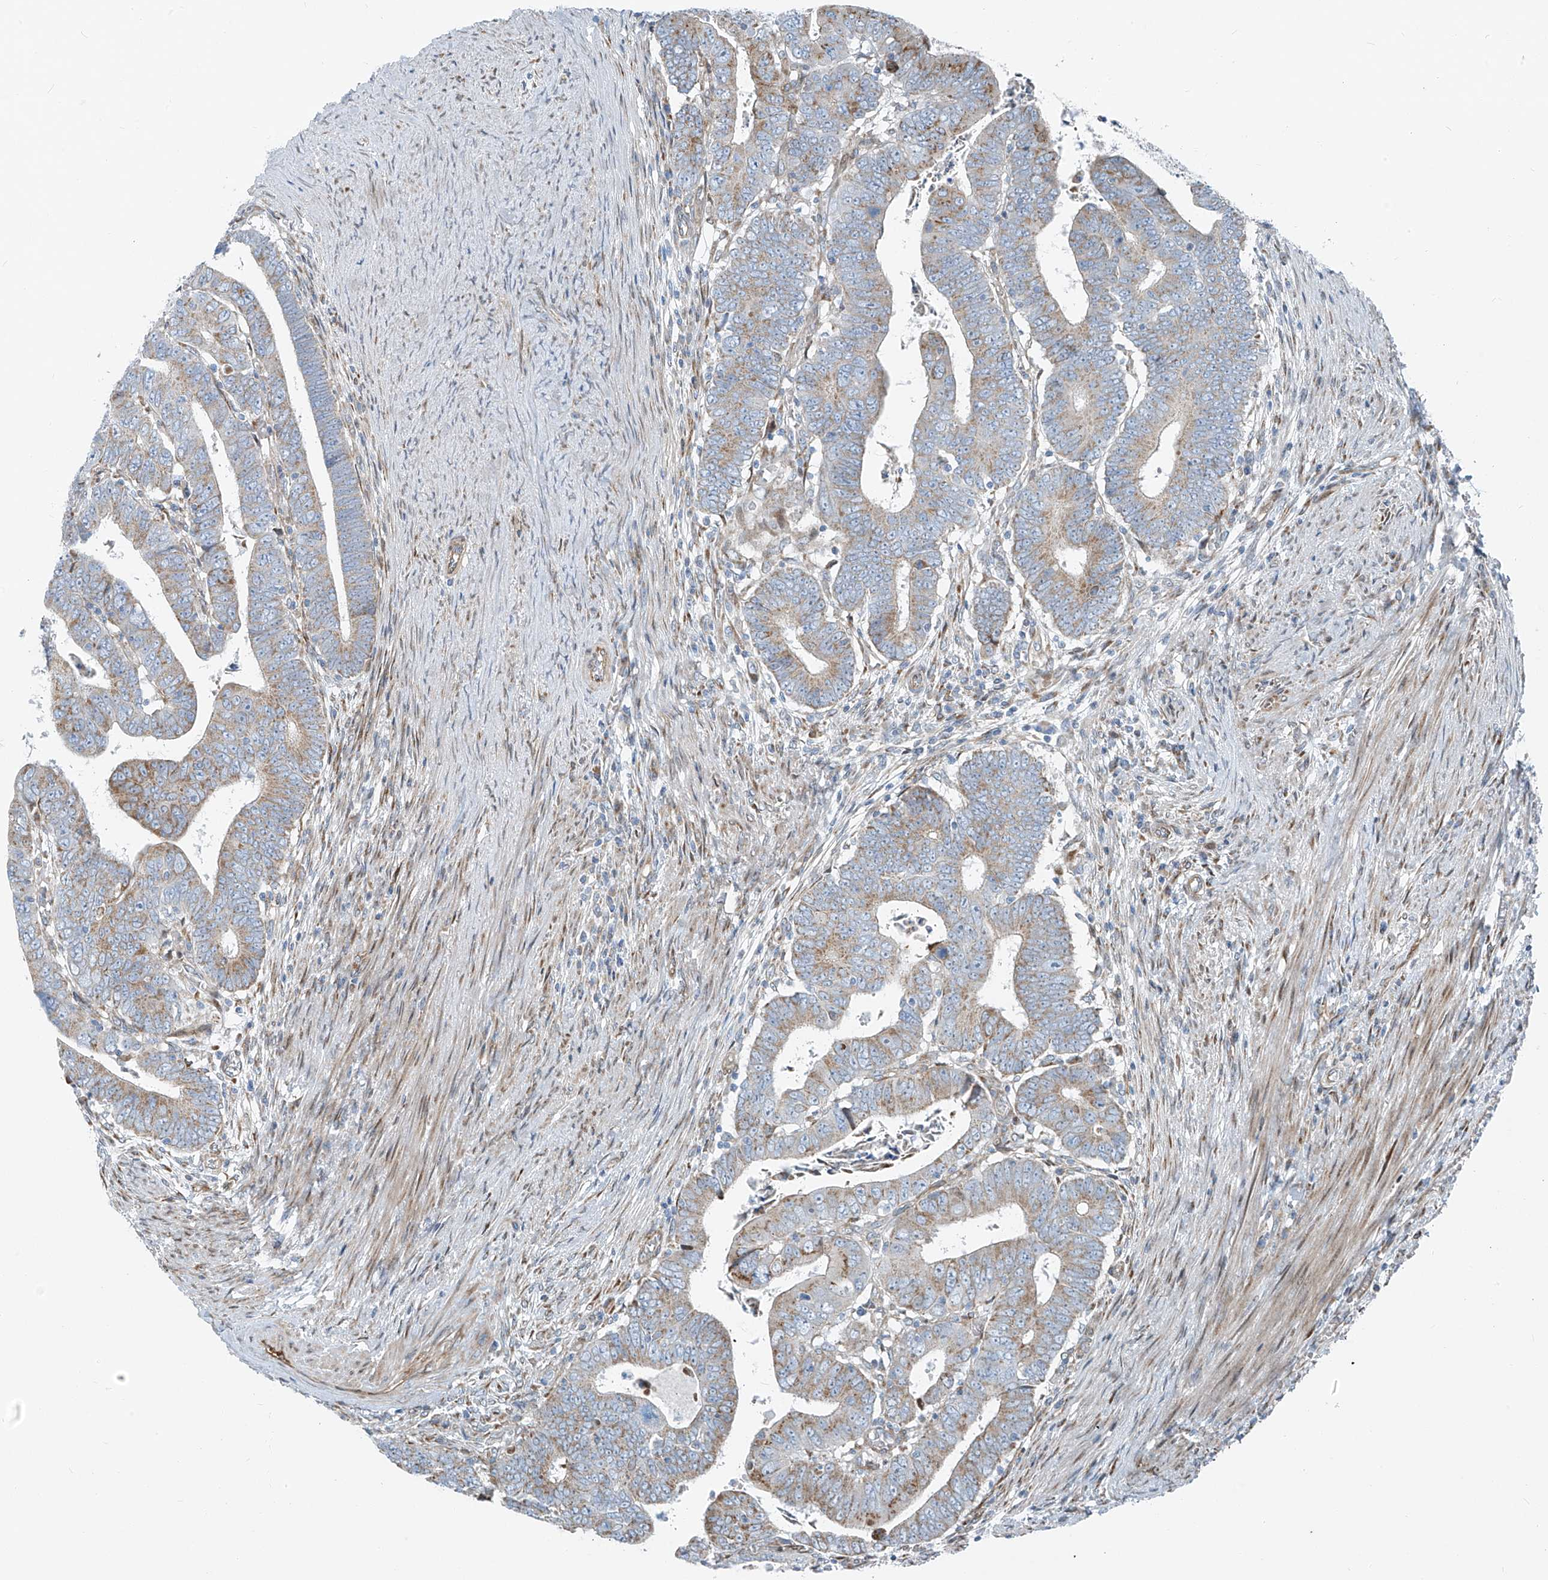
{"staining": {"intensity": "moderate", "quantity": "<25%", "location": "cytoplasmic/membranous"}, "tissue": "colorectal cancer", "cell_type": "Tumor cells", "image_type": "cancer", "snomed": [{"axis": "morphology", "description": "Normal tissue, NOS"}, {"axis": "morphology", "description": "Adenocarcinoma, NOS"}, {"axis": "topography", "description": "Rectum"}], "caption": "High-magnification brightfield microscopy of colorectal adenocarcinoma stained with DAB (3,3'-diaminobenzidine) (brown) and counterstained with hematoxylin (blue). tumor cells exhibit moderate cytoplasmic/membranous positivity is present in about<25% of cells. Ihc stains the protein in brown and the nuclei are stained blue.", "gene": "HIC2", "patient": {"sex": "female", "age": 65}}